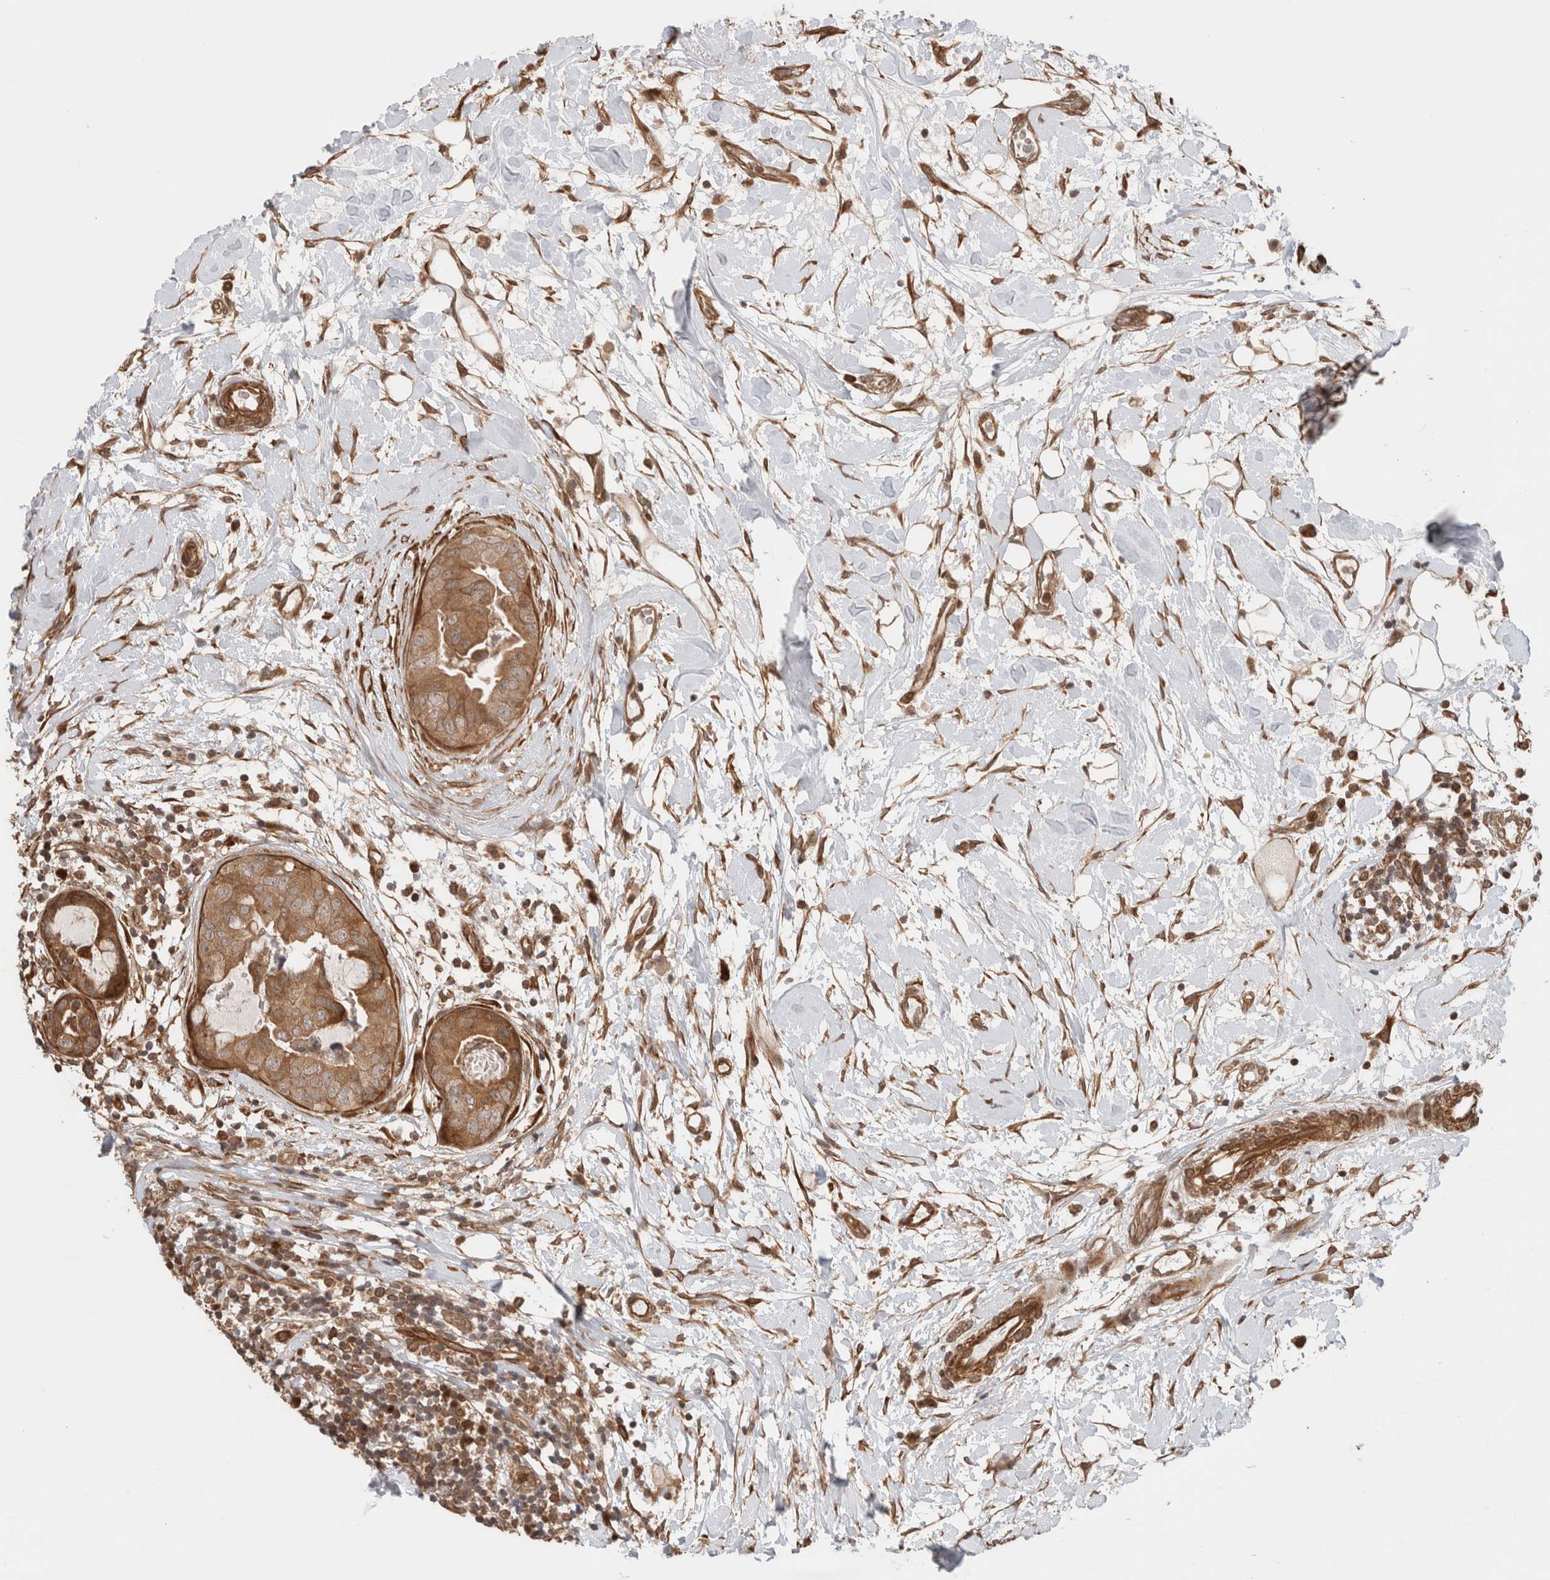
{"staining": {"intensity": "moderate", "quantity": ">75%", "location": "cytoplasmic/membranous"}, "tissue": "breast cancer", "cell_type": "Tumor cells", "image_type": "cancer", "snomed": [{"axis": "morphology", "description": "Duct carcinoma"}, {"axis": "topography", "description": "Breast"}], "caption": "High-magnification brightfield microscopy of infiltrating ductal carcinoma (breast) stained with DAB (3,3'-diaminobenzidine) (brown) and counterstained with hematoxylin (blue). tumor cells exhibit moderate cytoplasmic/membranous staining is identified in about>75% of cells. (Stains: DAB (3,3'-diaminobenzidine) in brown, nuclei in blue, Microscopy: brightfield microscopy at high magnification).", "gene": "ZNF649", "patient": {"sex": "female", "age": 40}}